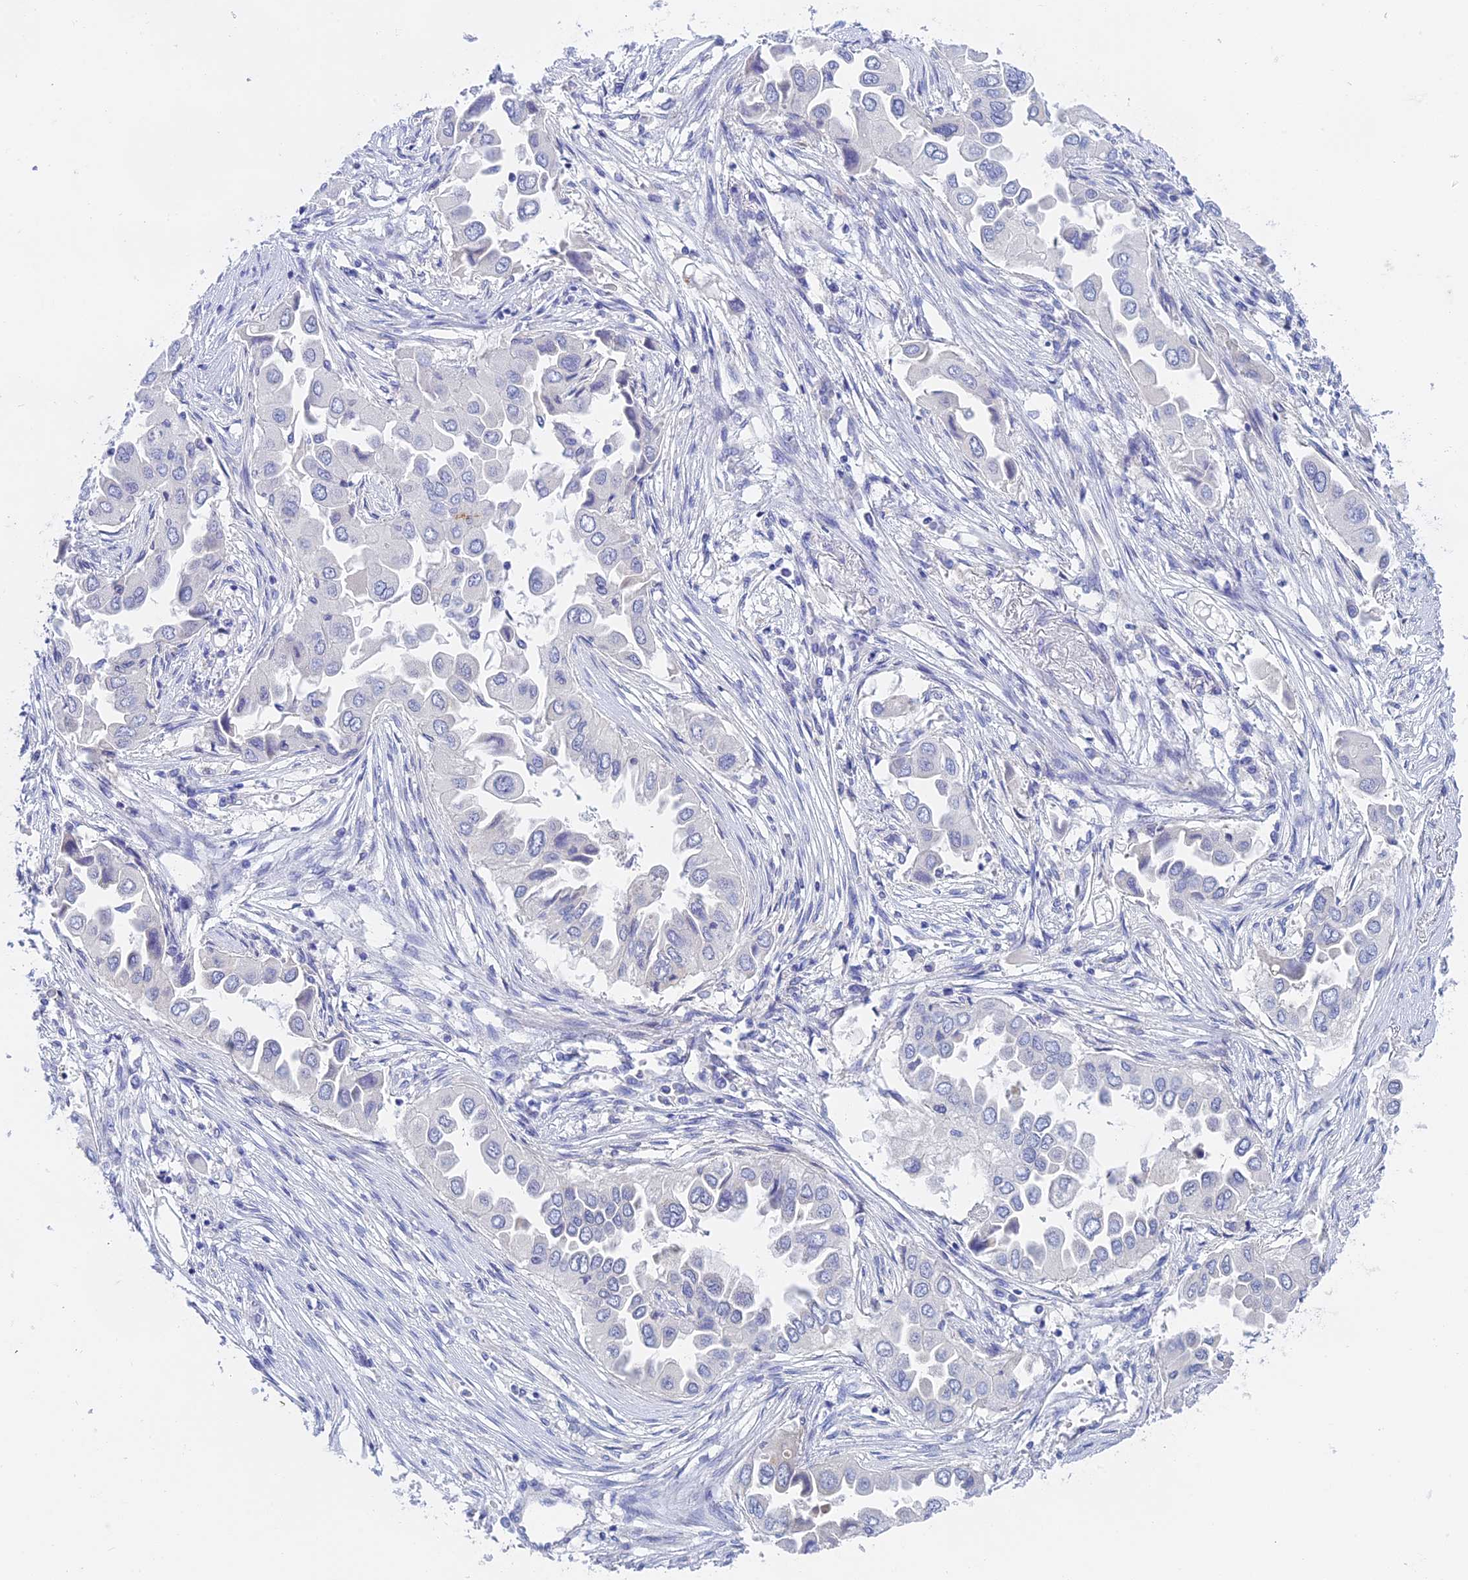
{"staining": {"intensity": "negative", "quantity": "none", "location": "none"}, "tissue": "lung cancer", "cell_type": "Tumor cells", "image_type": "cancer", "snomed": [{"axis": "morphology", "description": "Adenocarcinoma, NOS"}, {"axis": "topography", "description": "Lung"}], "caption": "The immunohistochemistry (IHC) image has no significant expression in tumor cells of lung adenocarcinoma tissue.", "gene": "GLB1L", "patient": {"sex": "female", "age": 76}}